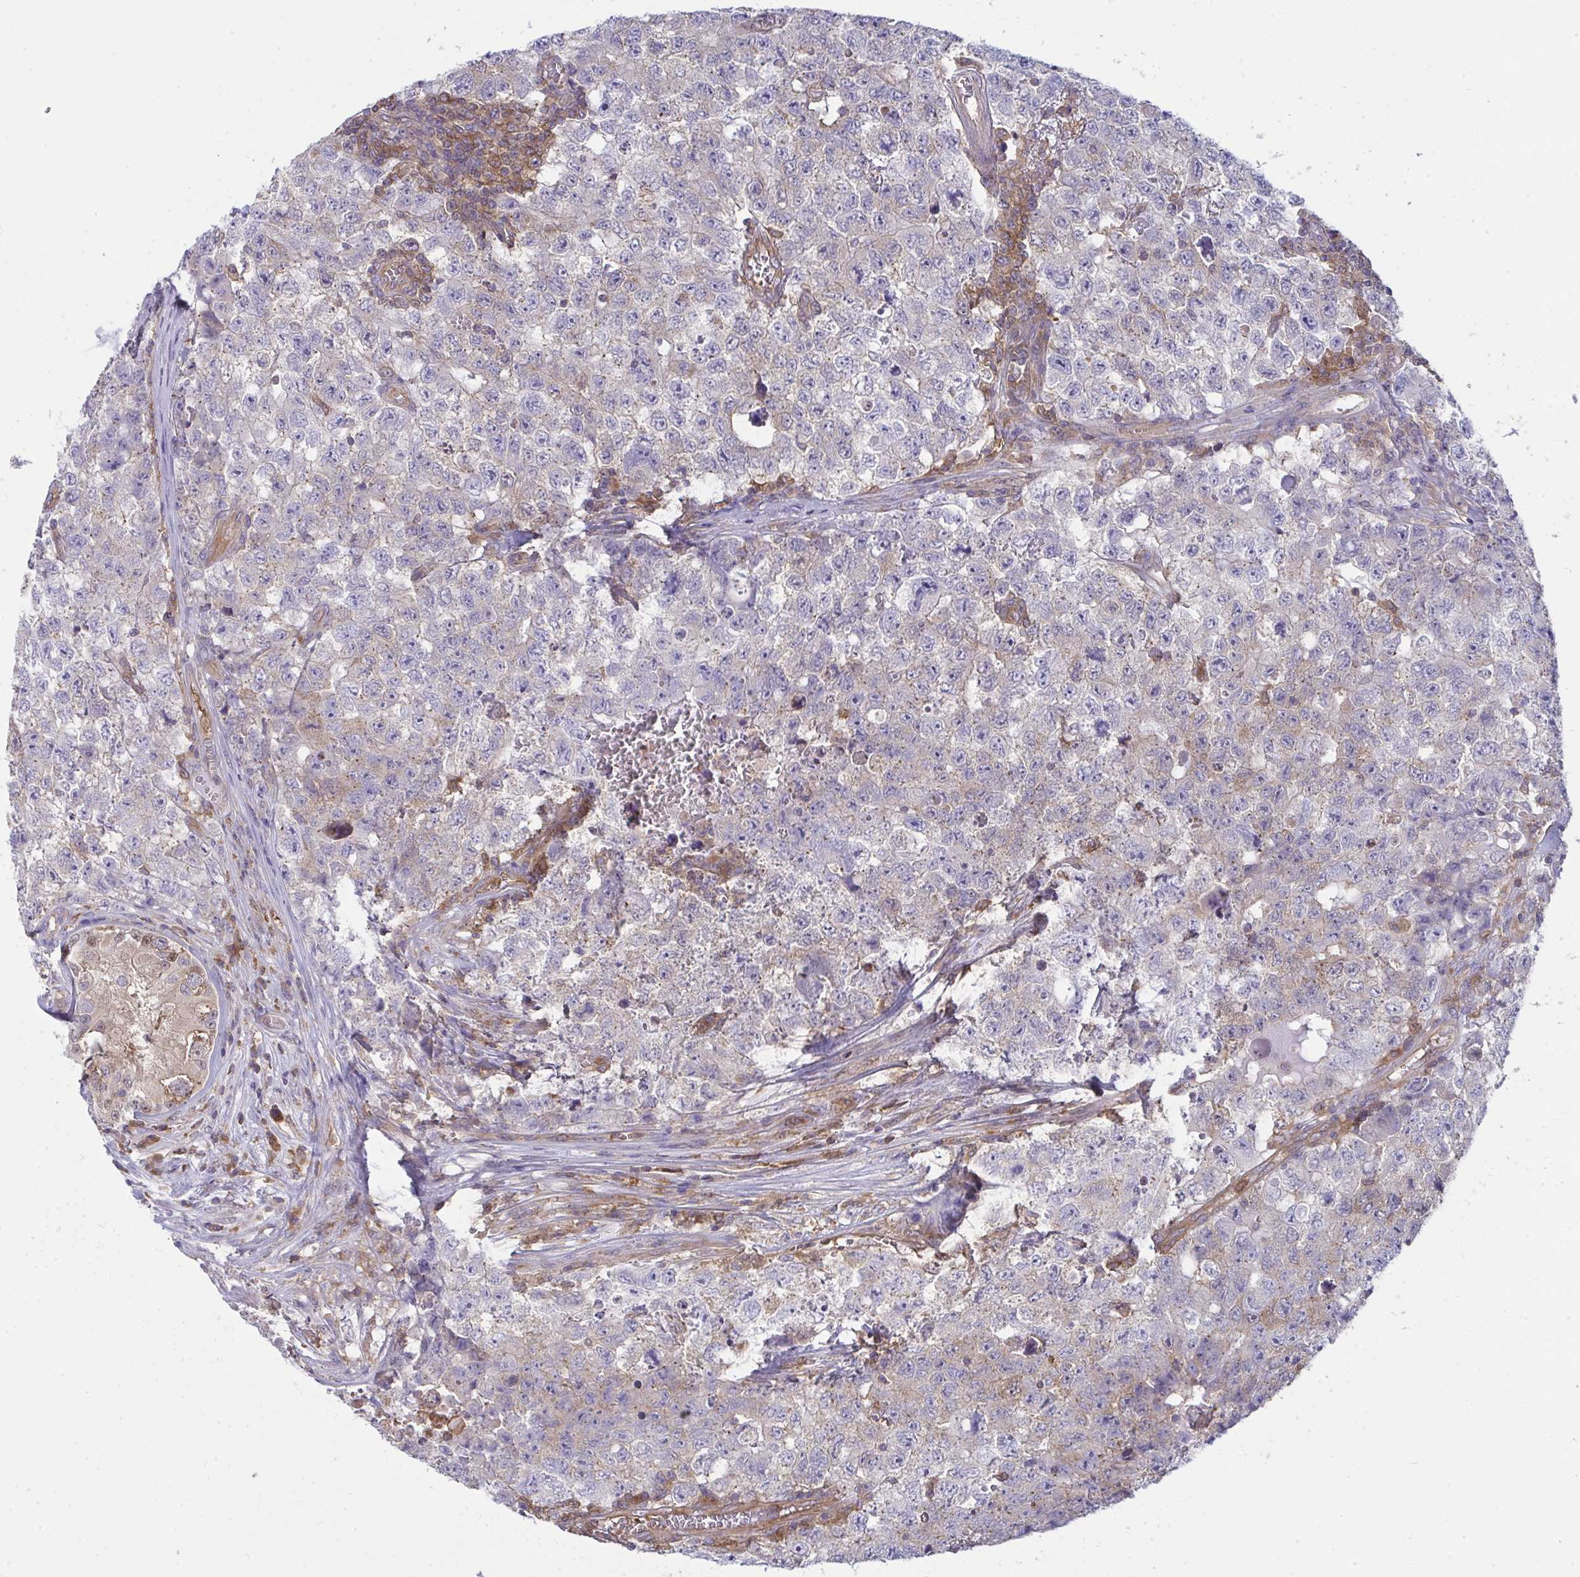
{"staining": {"intensity": "weak", "quantity": "<25%", "location": "cytoplasmic/membranous"}, "tissue": "testis cancer", "cell_type": "Tumor cells", "image_type": "cancer", "snomed": [{"axis": "morphology", "description": "Carcinoma, Embryonal, NOS"}, {"axis": "topography", "description": "Testis"}], "caption": "IHC of testis embryonal carcinoma exhibits no staining in tumor cells.", "gene": "ALDH16A1", "patient": {"sex": "male", "age": 18}}